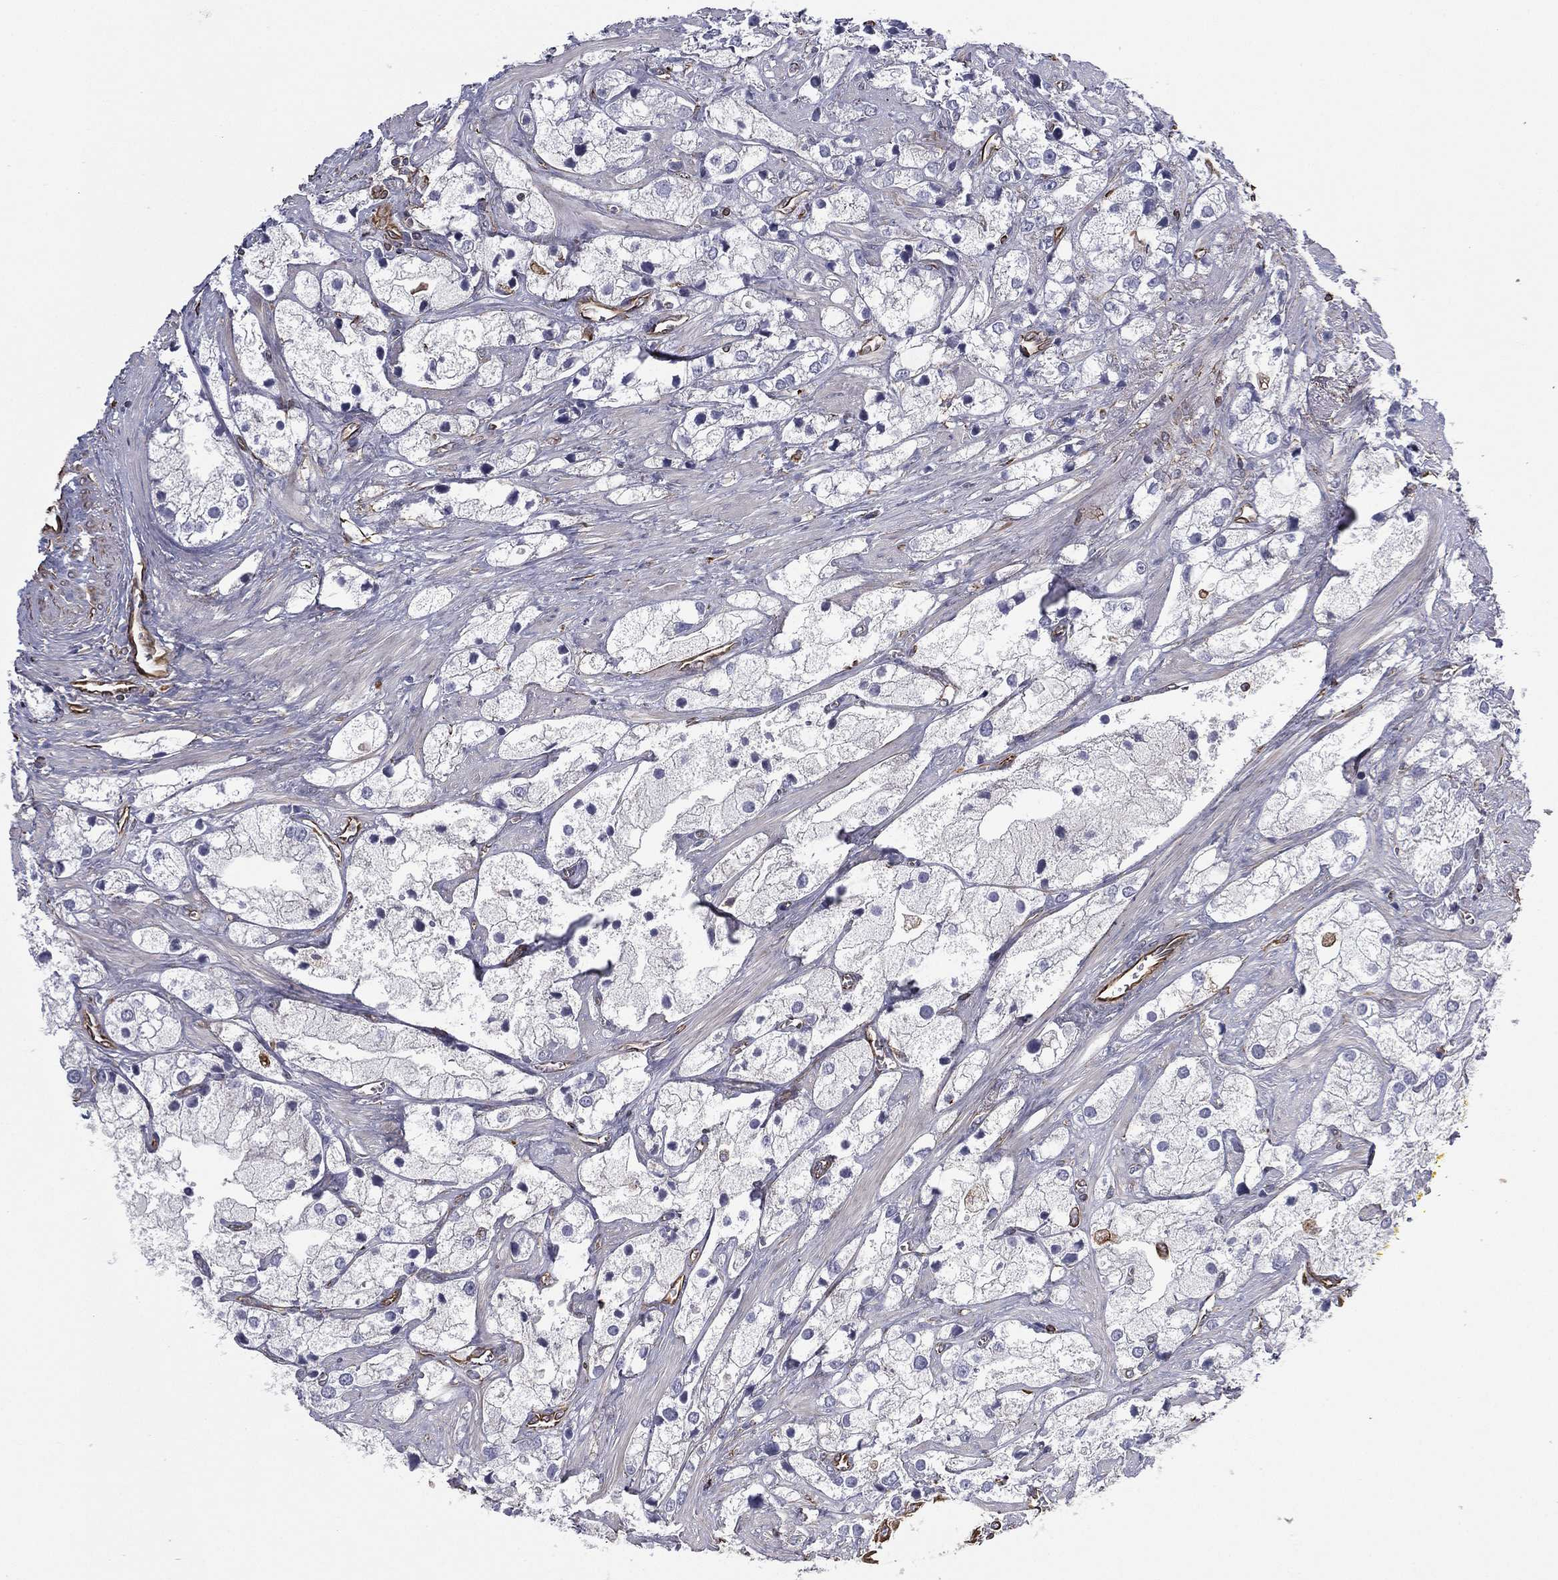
{"staining": {"intensity": "negative", "quantity": "none", "location": "none"}, "tissue": "prostate cancer", "cell_type": "Tumor cells", "image_type": "cancer", "snomed": [{"axis": "morphology", "description": "Adenocarcinoma, NOS"}, {"axis": "topography", "description": "Prostate and seminal vesicle, NOS"}, {"axis": "topography", "description": "Prostate"}], "caption": "Immunohistochemical staining of prostate adenocarcinoma shows no significant positivity in tumor cells.", "gene": "SCUBE1", "patient": {"sex": "male", "age": 79}}